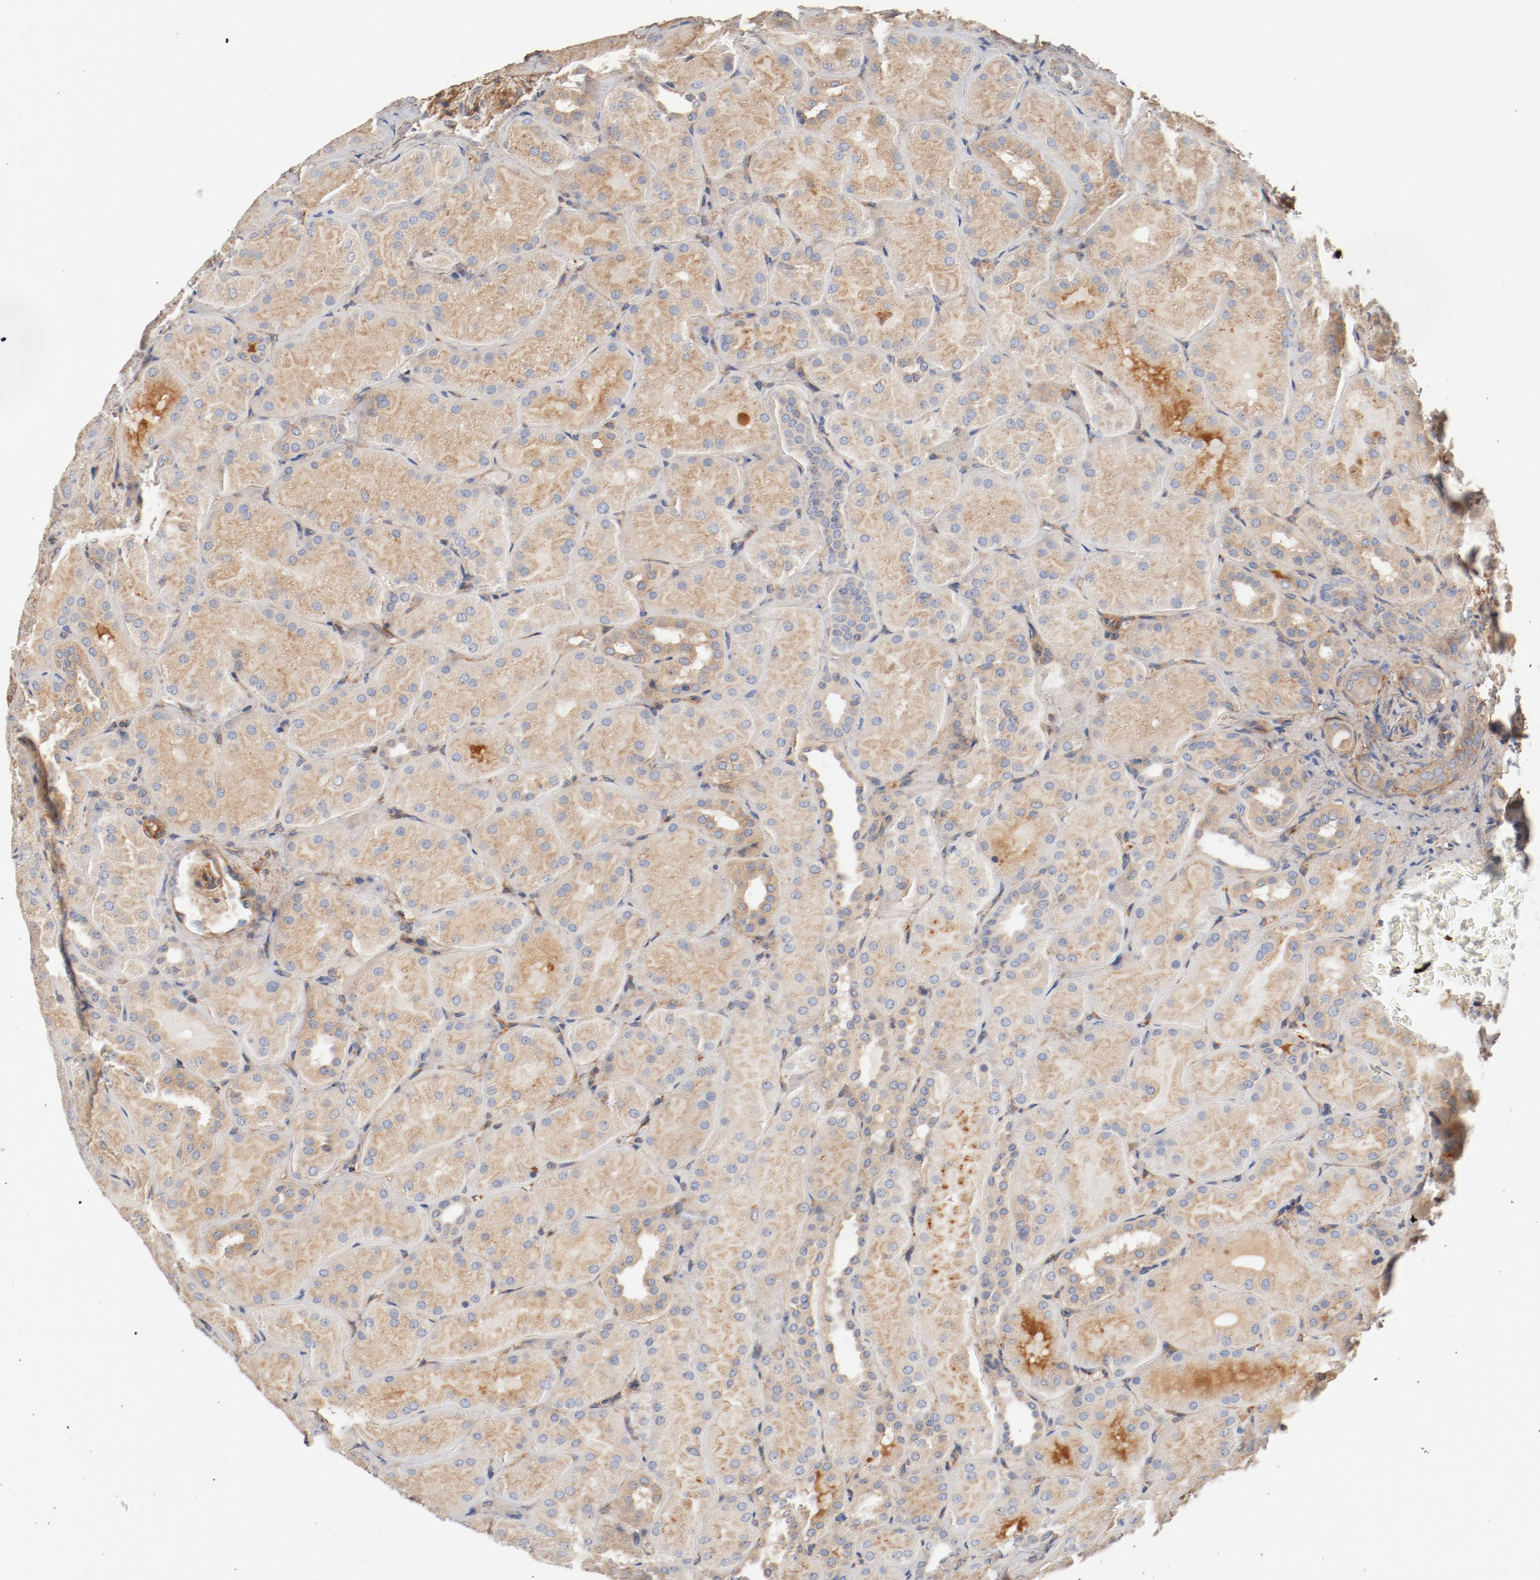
{"staining": {"intensity": "strong", "quantity": ">75%", "location": "cytoplasmic/membranous"}, "tissue": "kidney", "cell_type": "Cells in glomeruli", "image_type": "normal", "snomed": [{"axis": "morphology", "description": "Normal tissue, NOS"}, {"axis": "topography", "description": "Kidney"}], "caption": "Normal kidney displays strong cytoplasmic/membranous positivity in about >75% of cells in glomeruli, visualized by immunohistochemistry.", "gene": "ILK", "patient": {"sex": "male", "age": 28}}